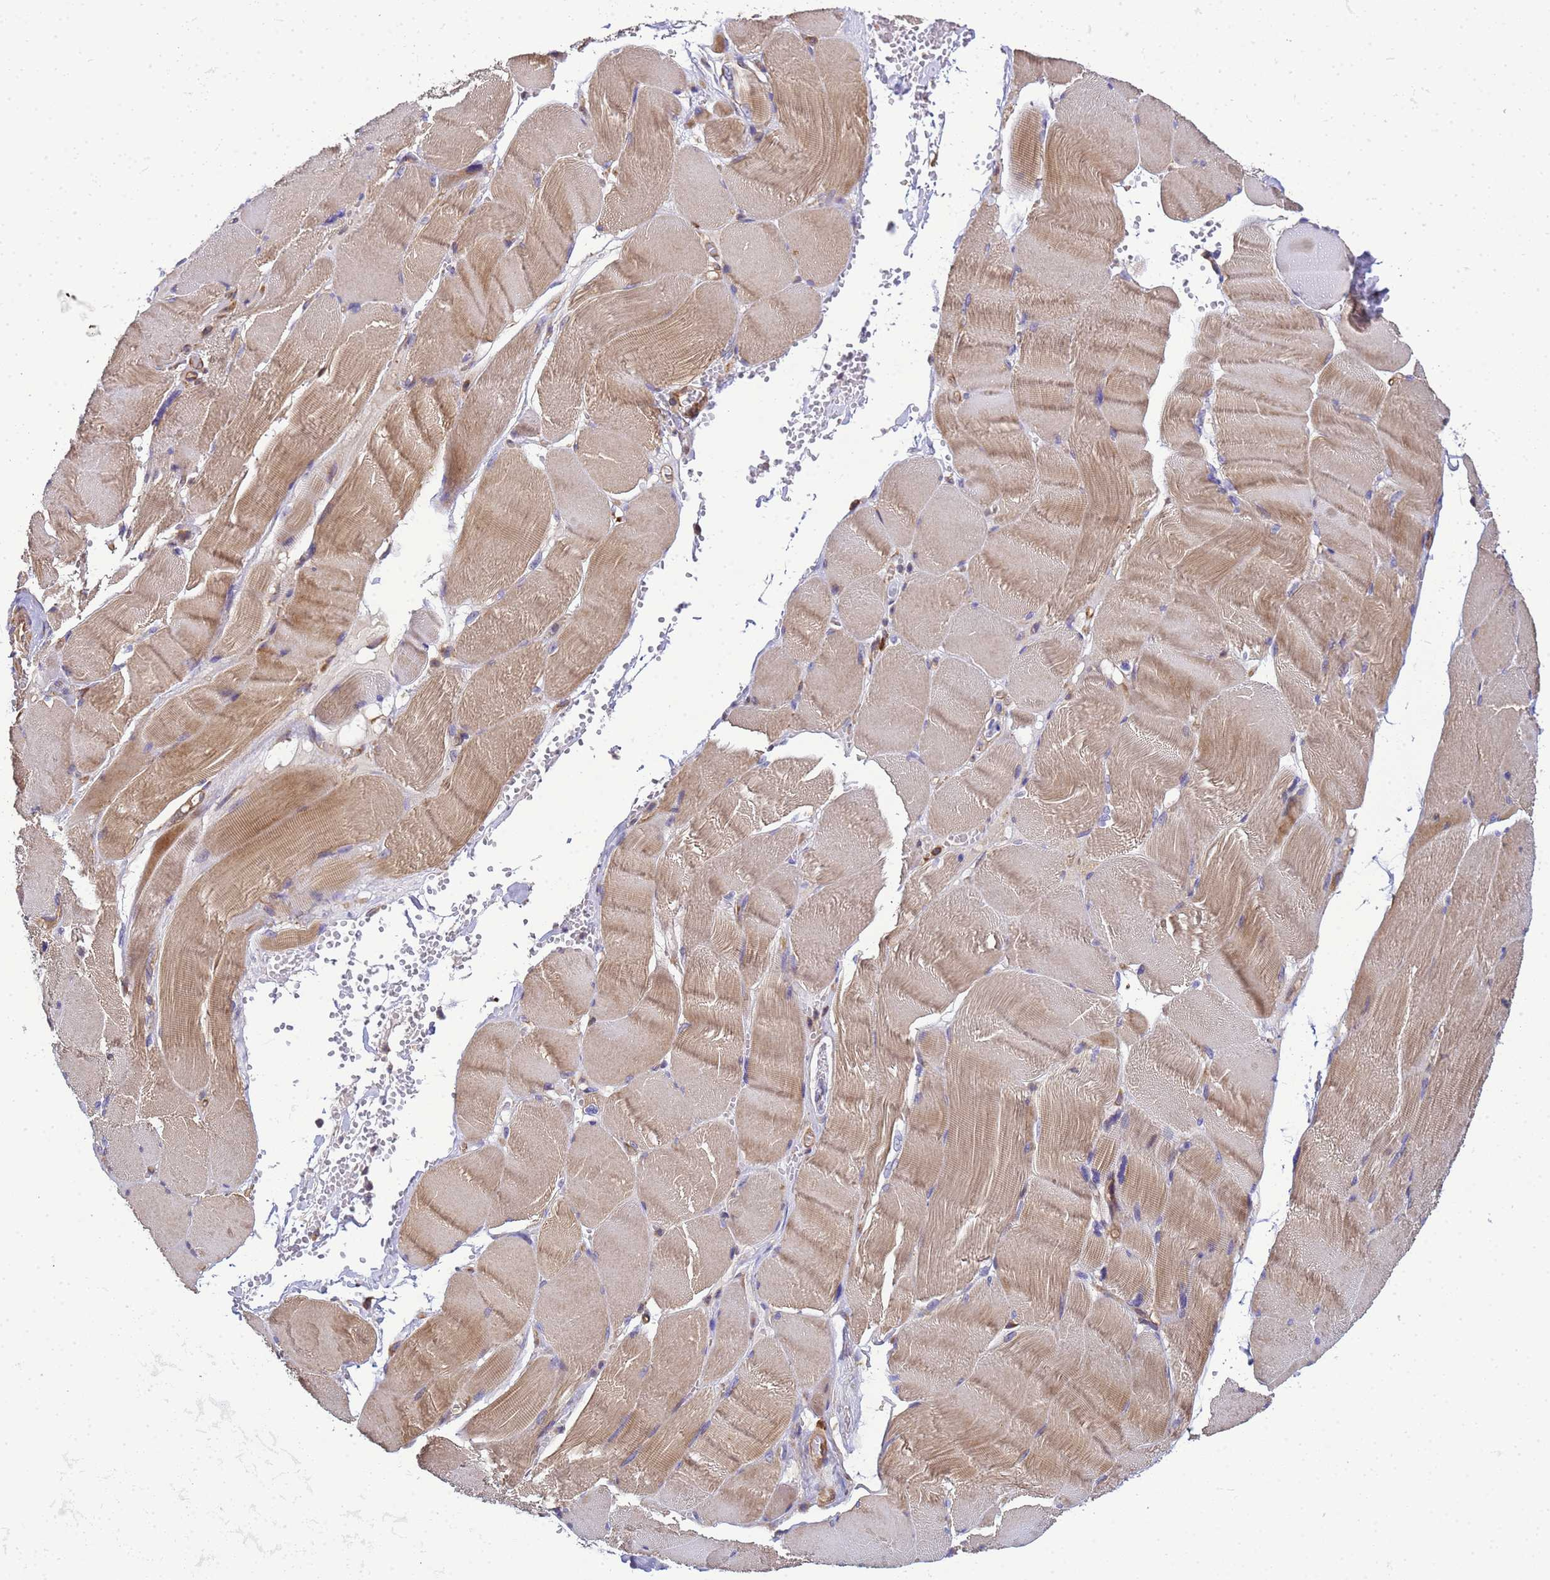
{"staining": {"intensity": "moderate", "quantity": ">75%", "location": "cytoplasmic/membranous"}, "tissue": "adipose tissue", "cell_type": "Adipocytes", "image_type": "normal", "snomed": [{"axis": "morphology", "description": "Normal tissue, NOS"}, {"axis": "topography", "description": "Skeletal muscle"}, {"axis": "topography", "description": "Peripheral nerve tissue"}], "caption": "A high-resolution photomicrograph shows immunohistochemistry staining of benign adipose tissue, which reveals moderate cytoplasmic/membranous staining in approximately >75% of adipocytes.", "gene": "BECN1", "patient": {"sex": "female", "age": 55}}